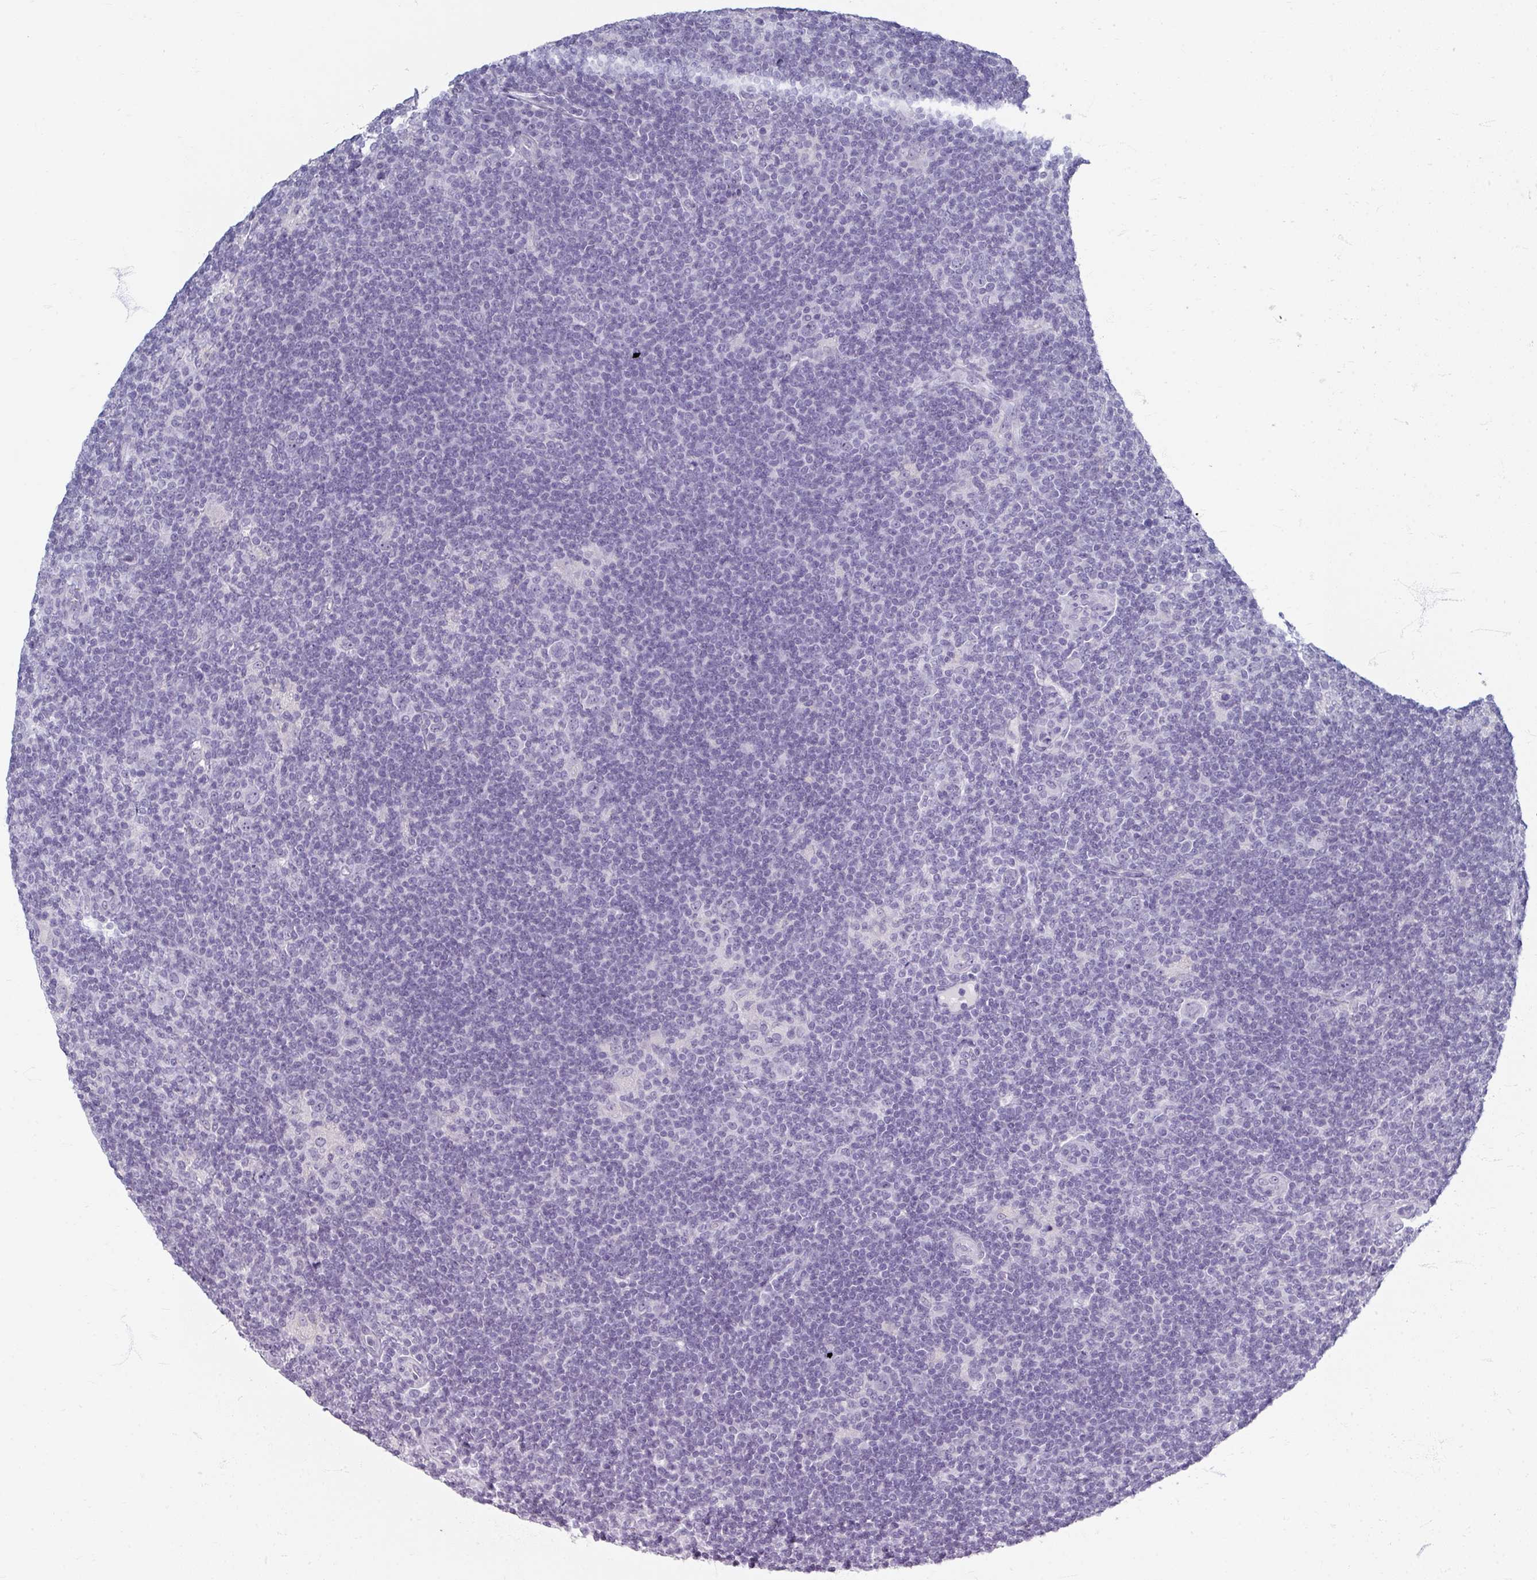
{"staining": {"intensity": "negative", "quantity": "none", "location": "none"}, "tissue": "lymphoma", "cell_type": "Tumor cells", "image_type": "cancer", "snomed": [{"axis": "morphology", "description": "Hodgkin's disease, NOS"}, {"axis": "topography", "description": "Lymph node"}], "caption": "Immunohistochemistry (IHC) micrograph of neoplastic tissue: lymphoma stained with DAB (3,3'-diaminobenzidine) exhibits no significant protein expression in tumor cells. (DAB immunohistochemistry with hematoxylin counter stain).", "gene": "ZNF878", "patient": {"sex": "female", "age": 57}}